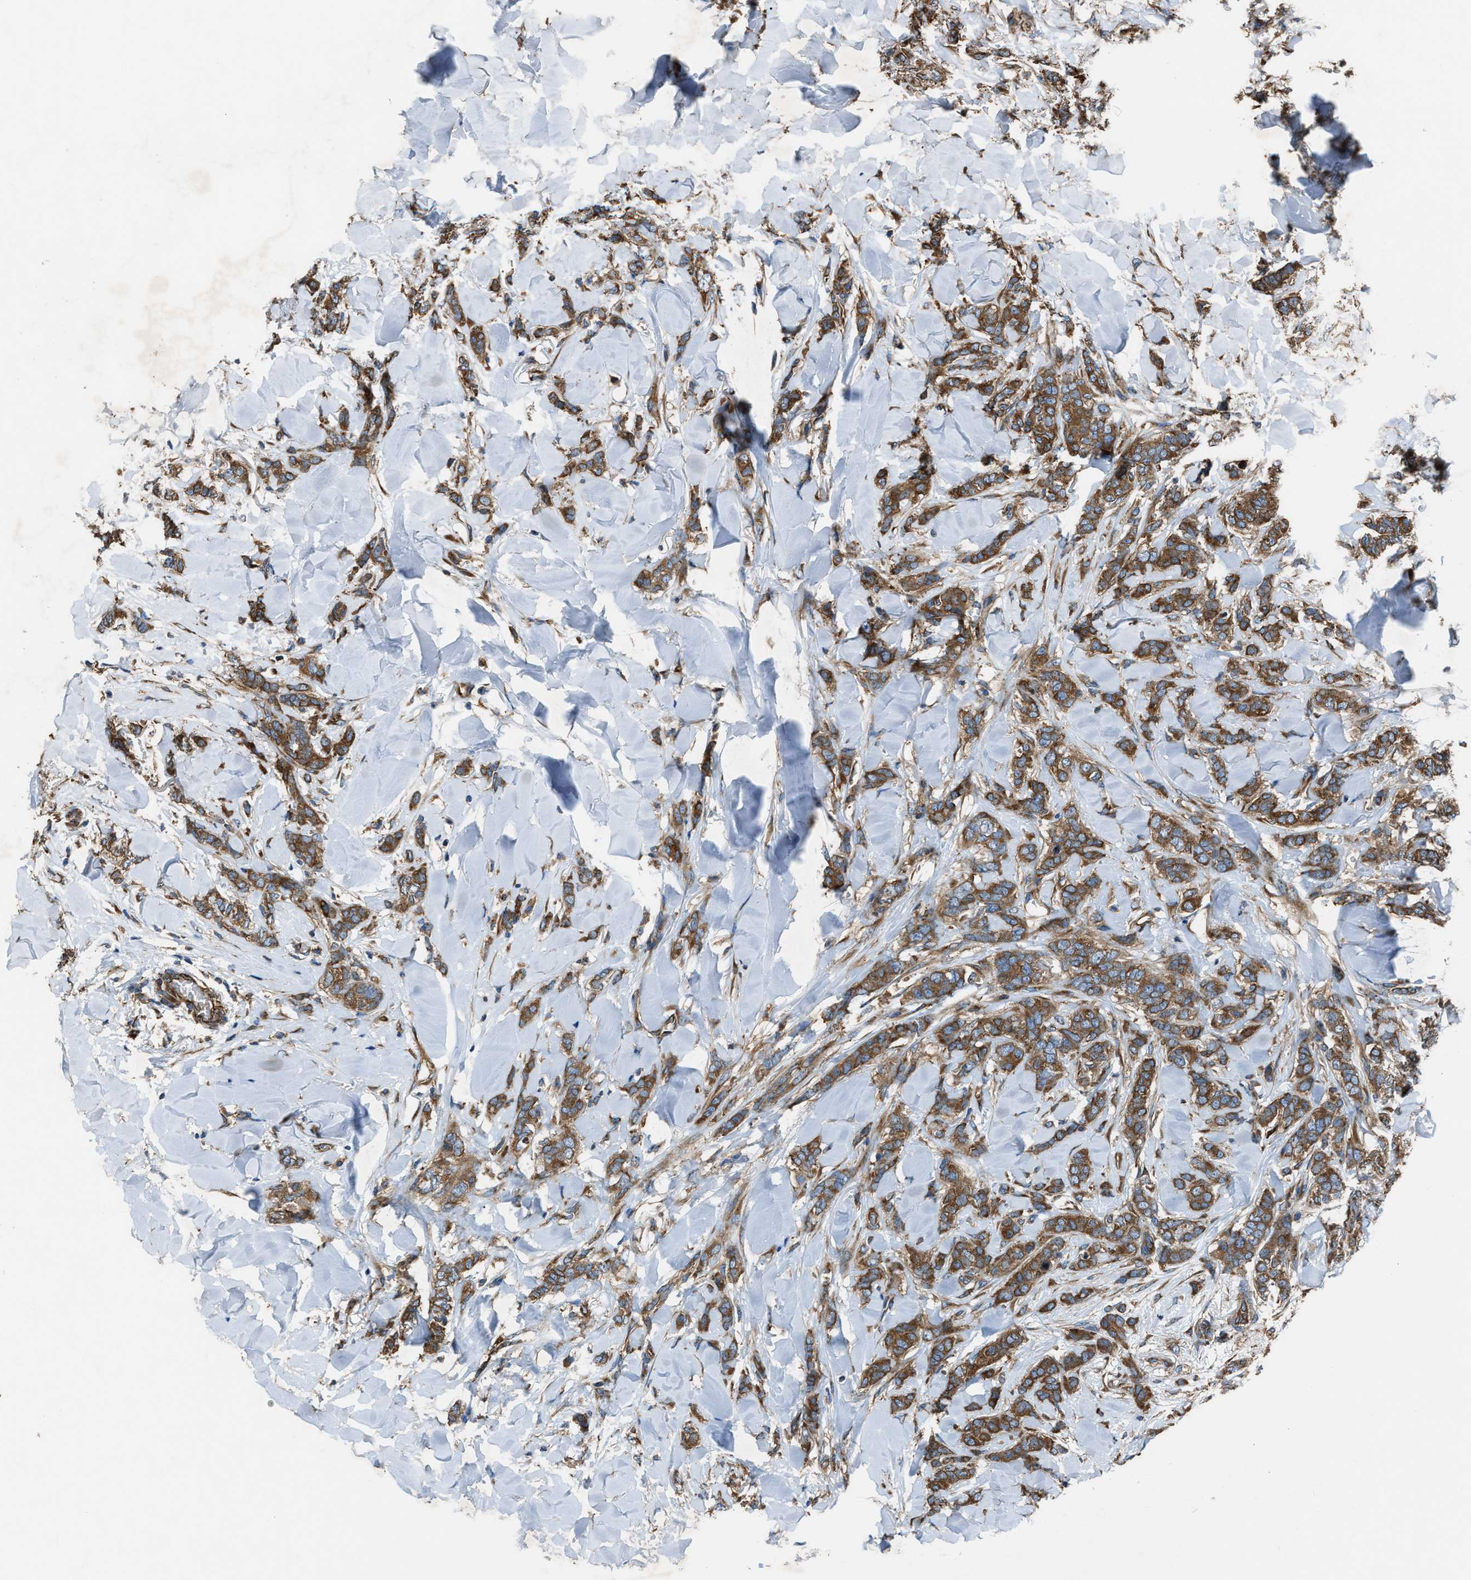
{"staining": {"intensity": "strong", "quantity": ">75%", "location": "cytoplasmic/membranous"}, "tissue": "breast cancer", "cell_type": "Tumor cells", "image_type": "cancer", "snomed": [{"axis": "morphology", "description": "Lobular carcinoma"}, {"axis": "topography", "description": "Skin"}, {"axis": "topography", "description": "Breast"}], "caption": "IHC (DAB) staining of breast lobular carcinoma exhibits strong cytoplasmic/membranous protein positivity in about >75% of tumor cells.", "gene": "TRPC1", "patient": {"sex": "female", "age": 46}}